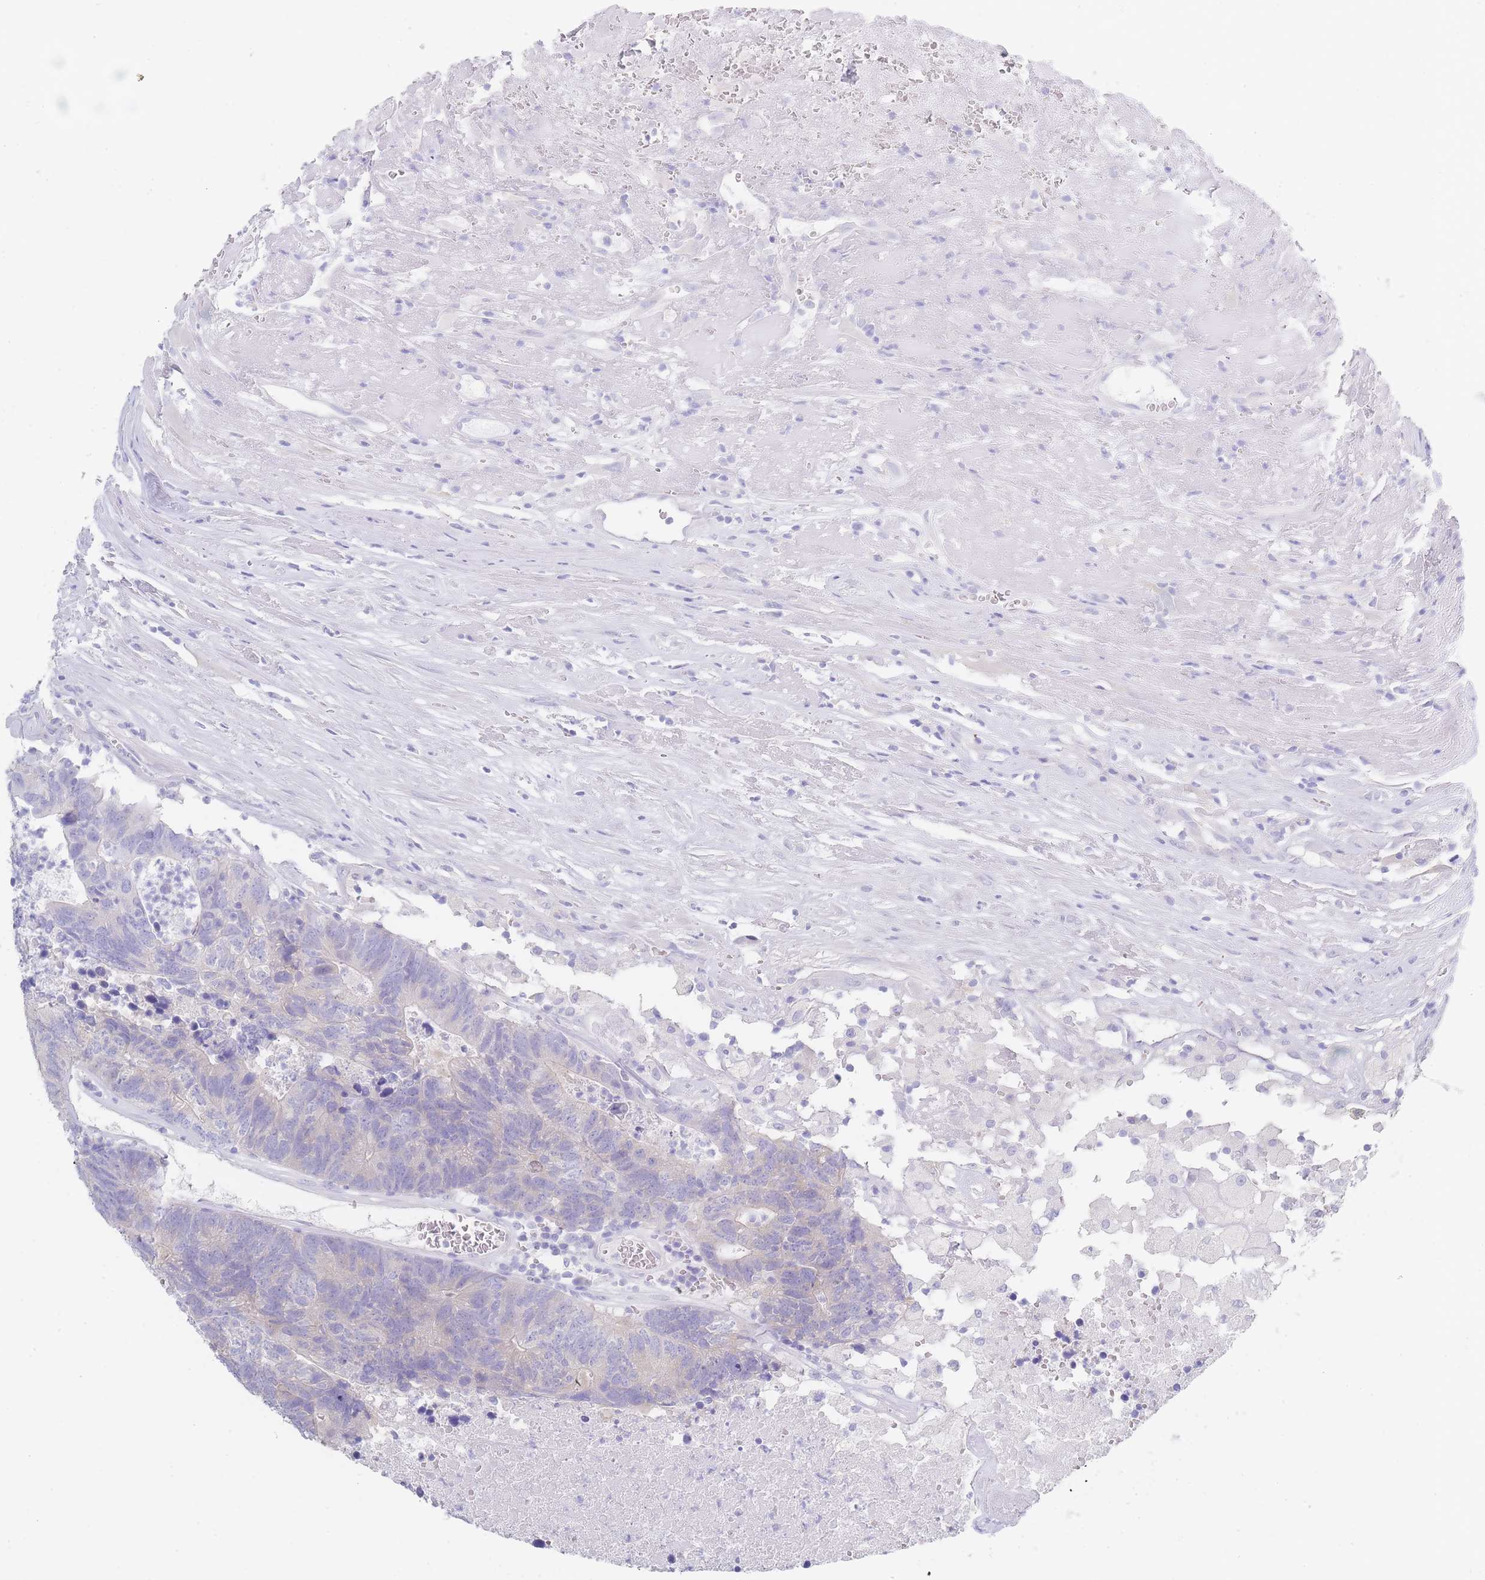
{"staining": {"intensity": "negative", "quantity": "none", "location": "none"}, "tissue": "colorectal cancer", "cell_type": "Tumor cells", "image_type": "cancer", "snomed": [{"axis": "morphology", "description": "Adenocarcinoma, NOS"}, {"axis": "topography", "description": "Colon"}], "caption": "This histopathology image is of colorectal cancer stained with IHC to label a protein in brown with the nuclei are counter-stained blue. There is no positivity in tumor cells.", "gene": "LZTFL1", "patient": {"sex": "female", "age": 48}}